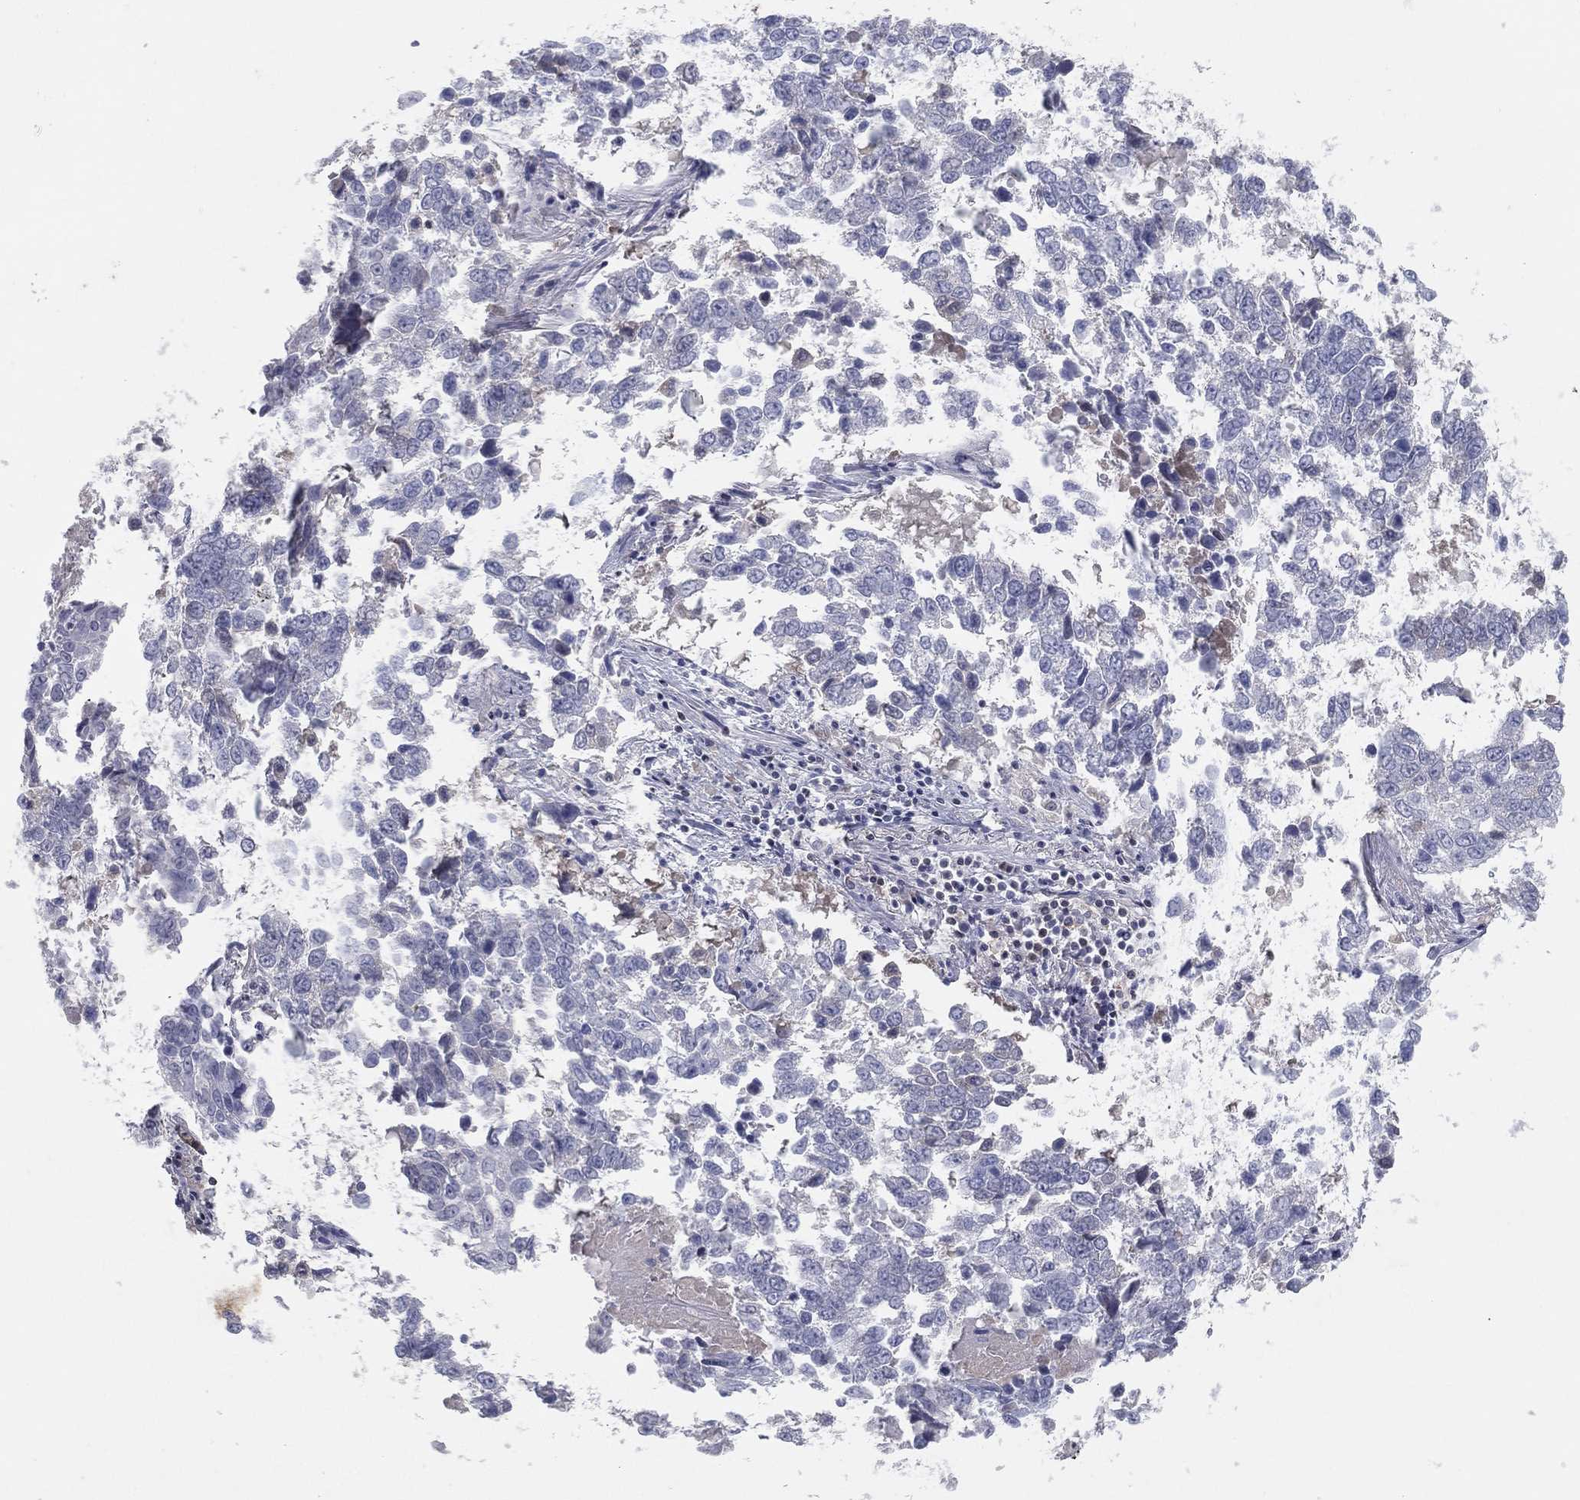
{"staining": {"intensity": "negative", "quantity": "none", "location": "none"}, "tissue": "lung cancer", "cell_type": "Tumor cells", "image_type": "cancer", "snomed": [{"axis": "morphology", "description": "Squamous cell carcinoma, NOS"}, {"axis": "topography", "description": "Lung"}], "caption": "Immunohistochemistry micrograph of lung cancer stained for a protein (brown), which exhibits no positivity in tumor cells. (DAB IHC visualized using brightfield microscopy, high magnification).", "gene": "CPT1B", "patient": {"sex": "male", "age": 82}}